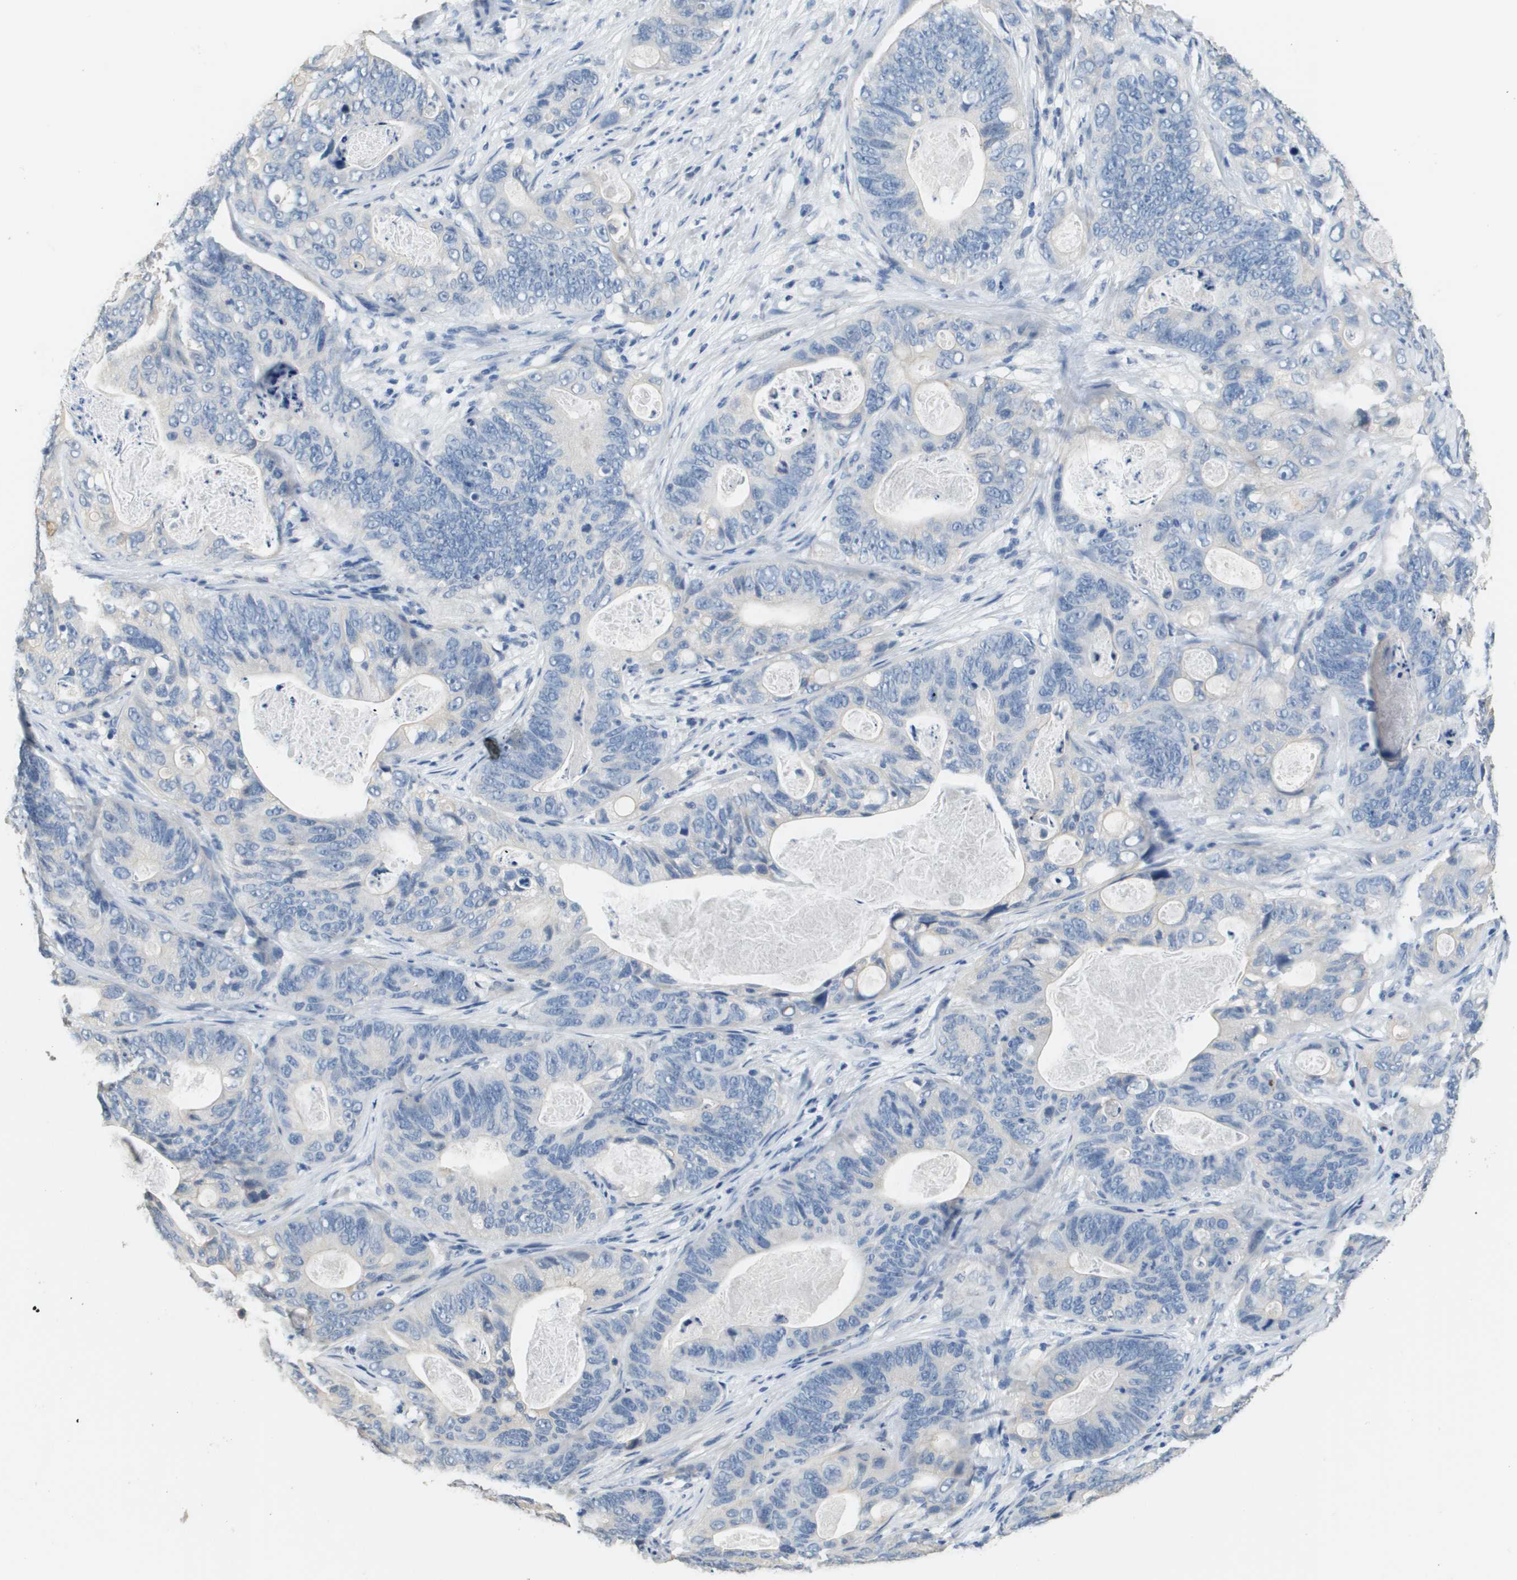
{"staining": {"intensity": "negative", "quantity": "none", "location": "none"}, "tissue": "stomach cancer", "cell_type": "Tumor cells", "image_type": "cancer", "snomed": [{"axis": "morphology", "description": "Adenocarcinoma, NOS"}, {"axis": "topography", "description": "Stomach"}], "caption": "Stomach adenocarcinoma was stained to show a protein in brown. There is no significant staining in tumor cells. The staining is performed using DAB (3,3'-diaminobenzidine) brown chromogen with nuclei counter-stained in using hematoxylin.", "gene": "MT3", "patient": {"sex": "female", "age": 89}}